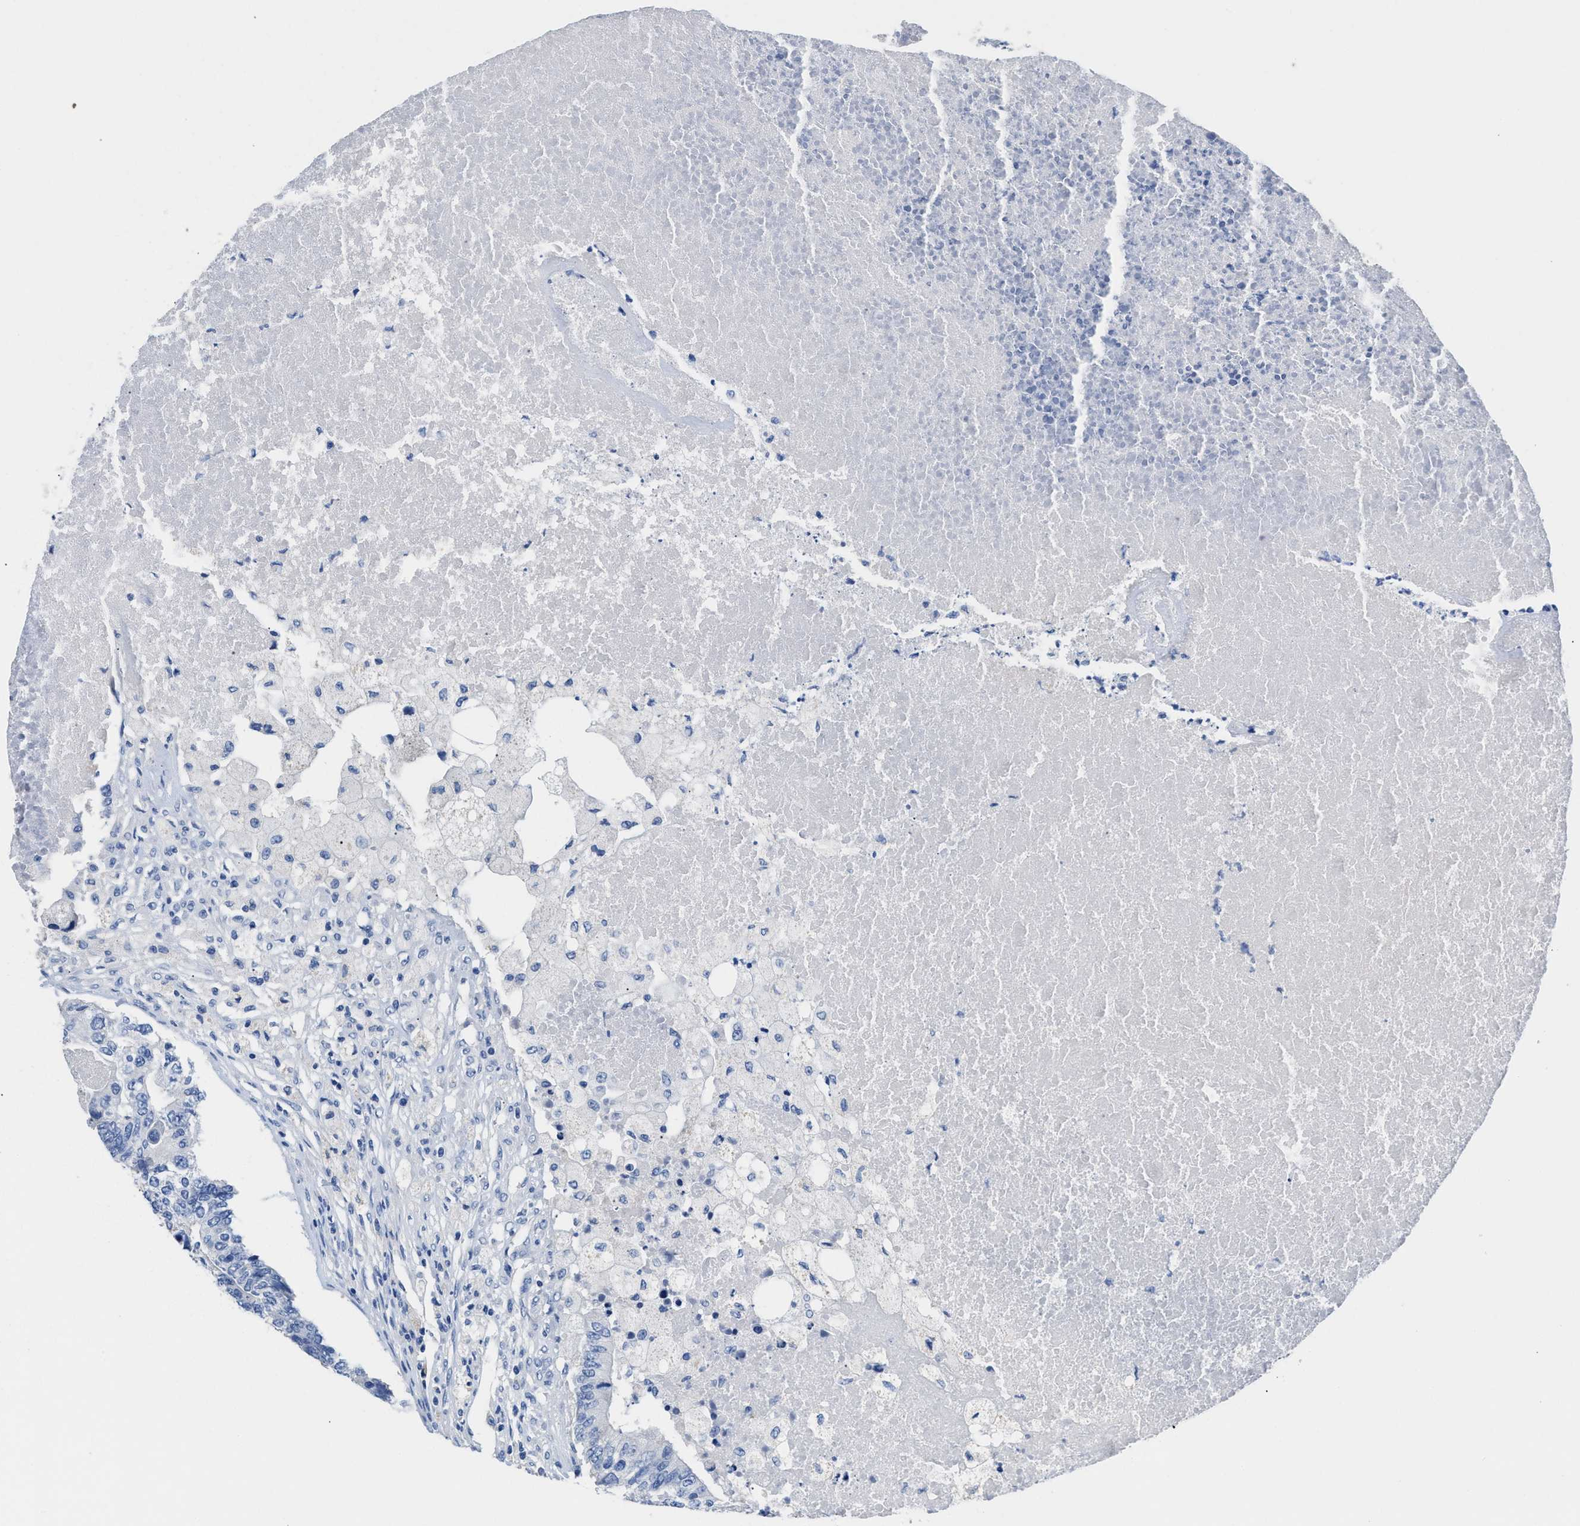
{"staining": {"intensity": "negative", "quantity": "none", "location": "none"}, "tissue": "colorectal cancer", "cell_type": "Tumor cells", "image_type": "cancer", "snomed": [{"axis": "morphology", "description": "Adenocarcinoma, NOS"}, {"axis": "topography", "description": "Colon"}], "caption": "This is an immunohistochemistry (IHC) histopathology image of adenocarcinoma (colorectal). There is no expression in tumor cells.", "gene": "SLFN13", "patient": {"sex": "female", "age": 67}}